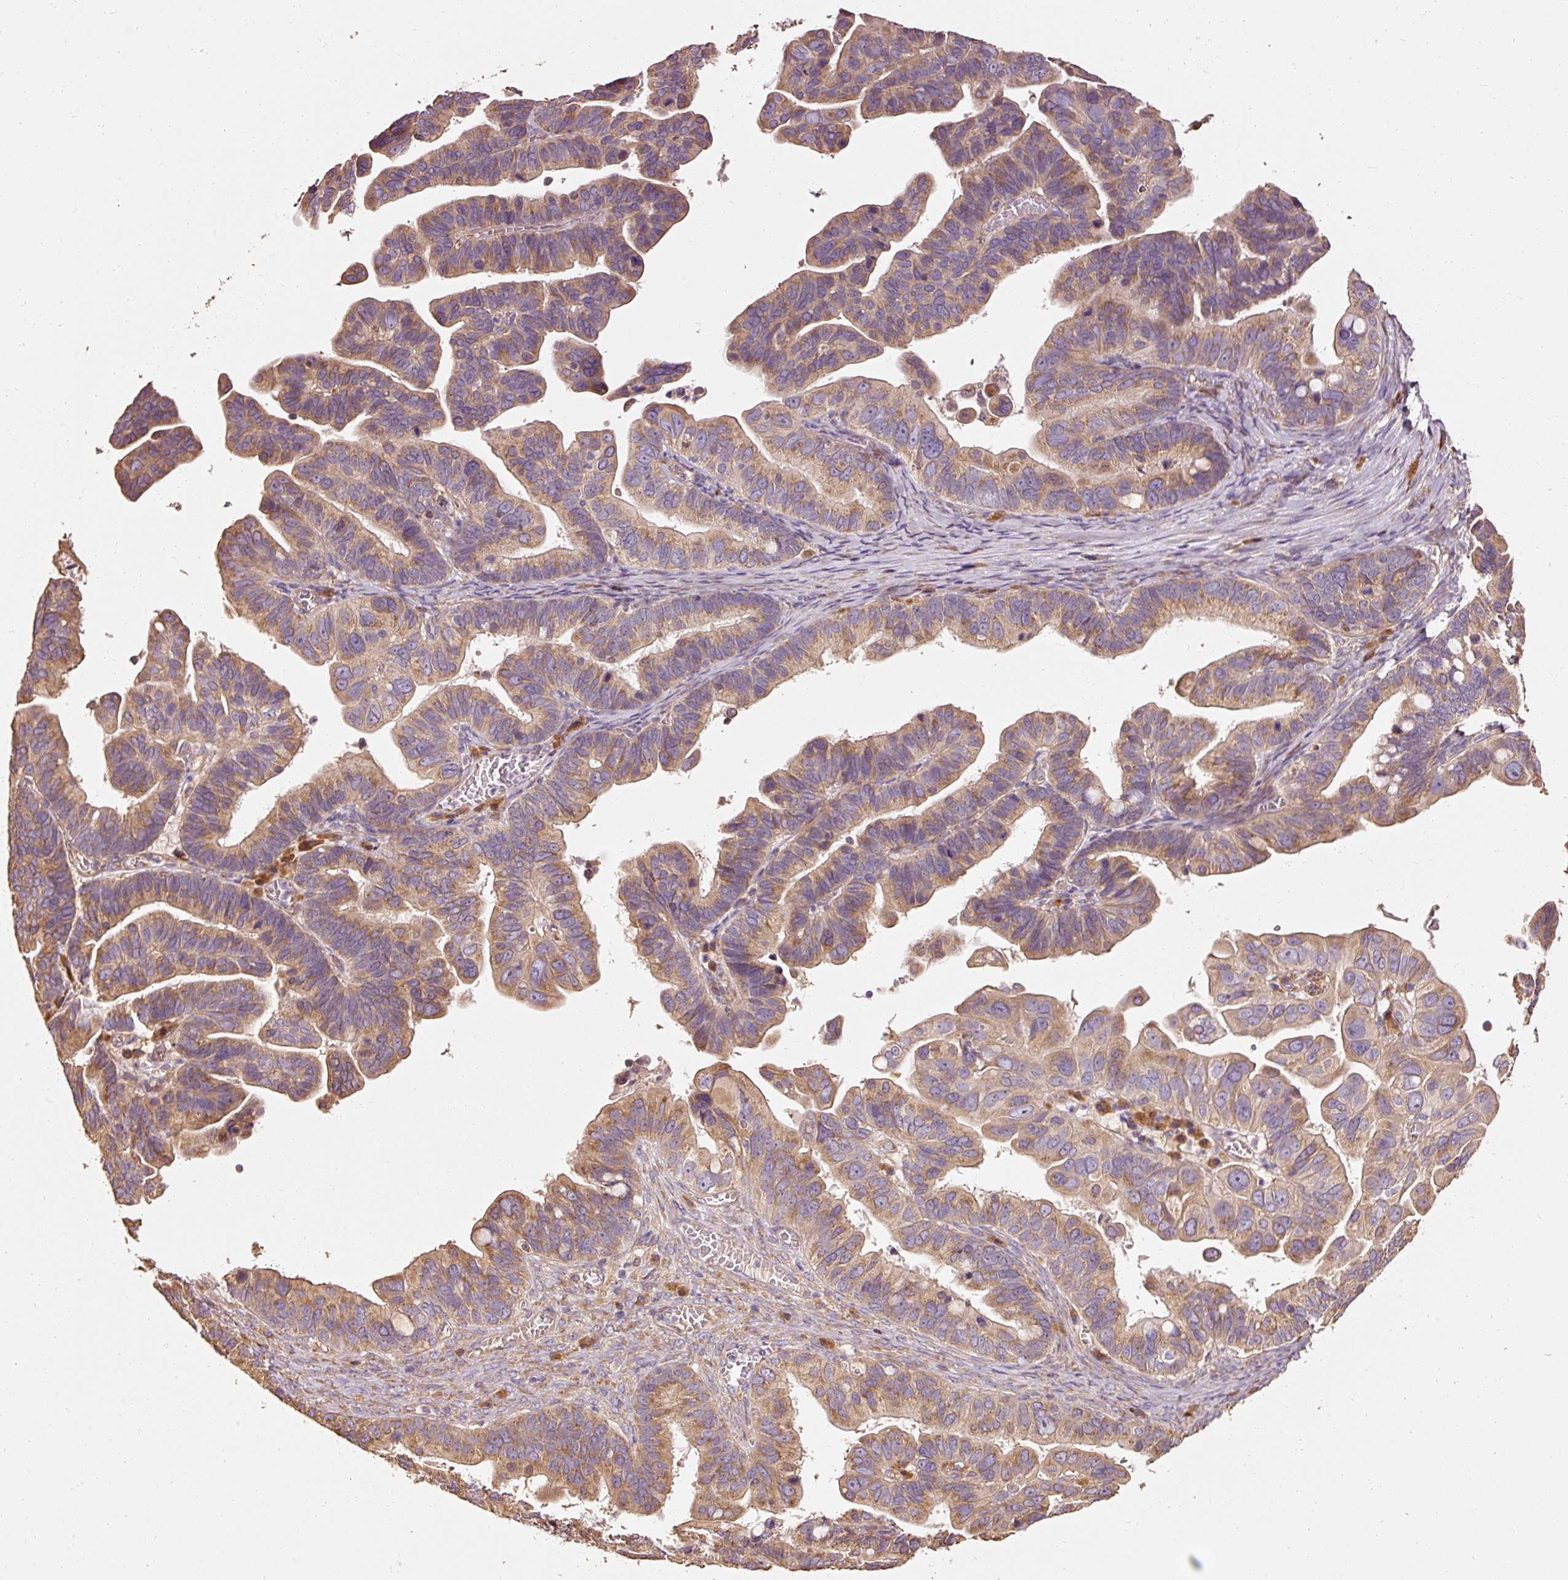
{"staining": {"intensity": "moderate", "quantity": ">75%", "location": "cytoplasmic/membranous"}, "tissue": "ovarian cancer", "cell_type": "Tumor cells", "image_type": "cancer", "snomed": [{"axis": "morphology", "description": "Cystadenocarcinoma, serous, NOS"}, {"axis": "topography", "description": "Ovary"}], "caption": "High-power microscopy captured an IHC histopathology image of ovarian cancer (serous cystadenocarcinoma), revealing moderate cytoplasmic/membranous expression in approximately >75% of tumor cells. (Brightfield microscopy of DAB IHC at high magnification).", "gene": "EFHC1", "patient": {"sex": "female", "age": 56}}